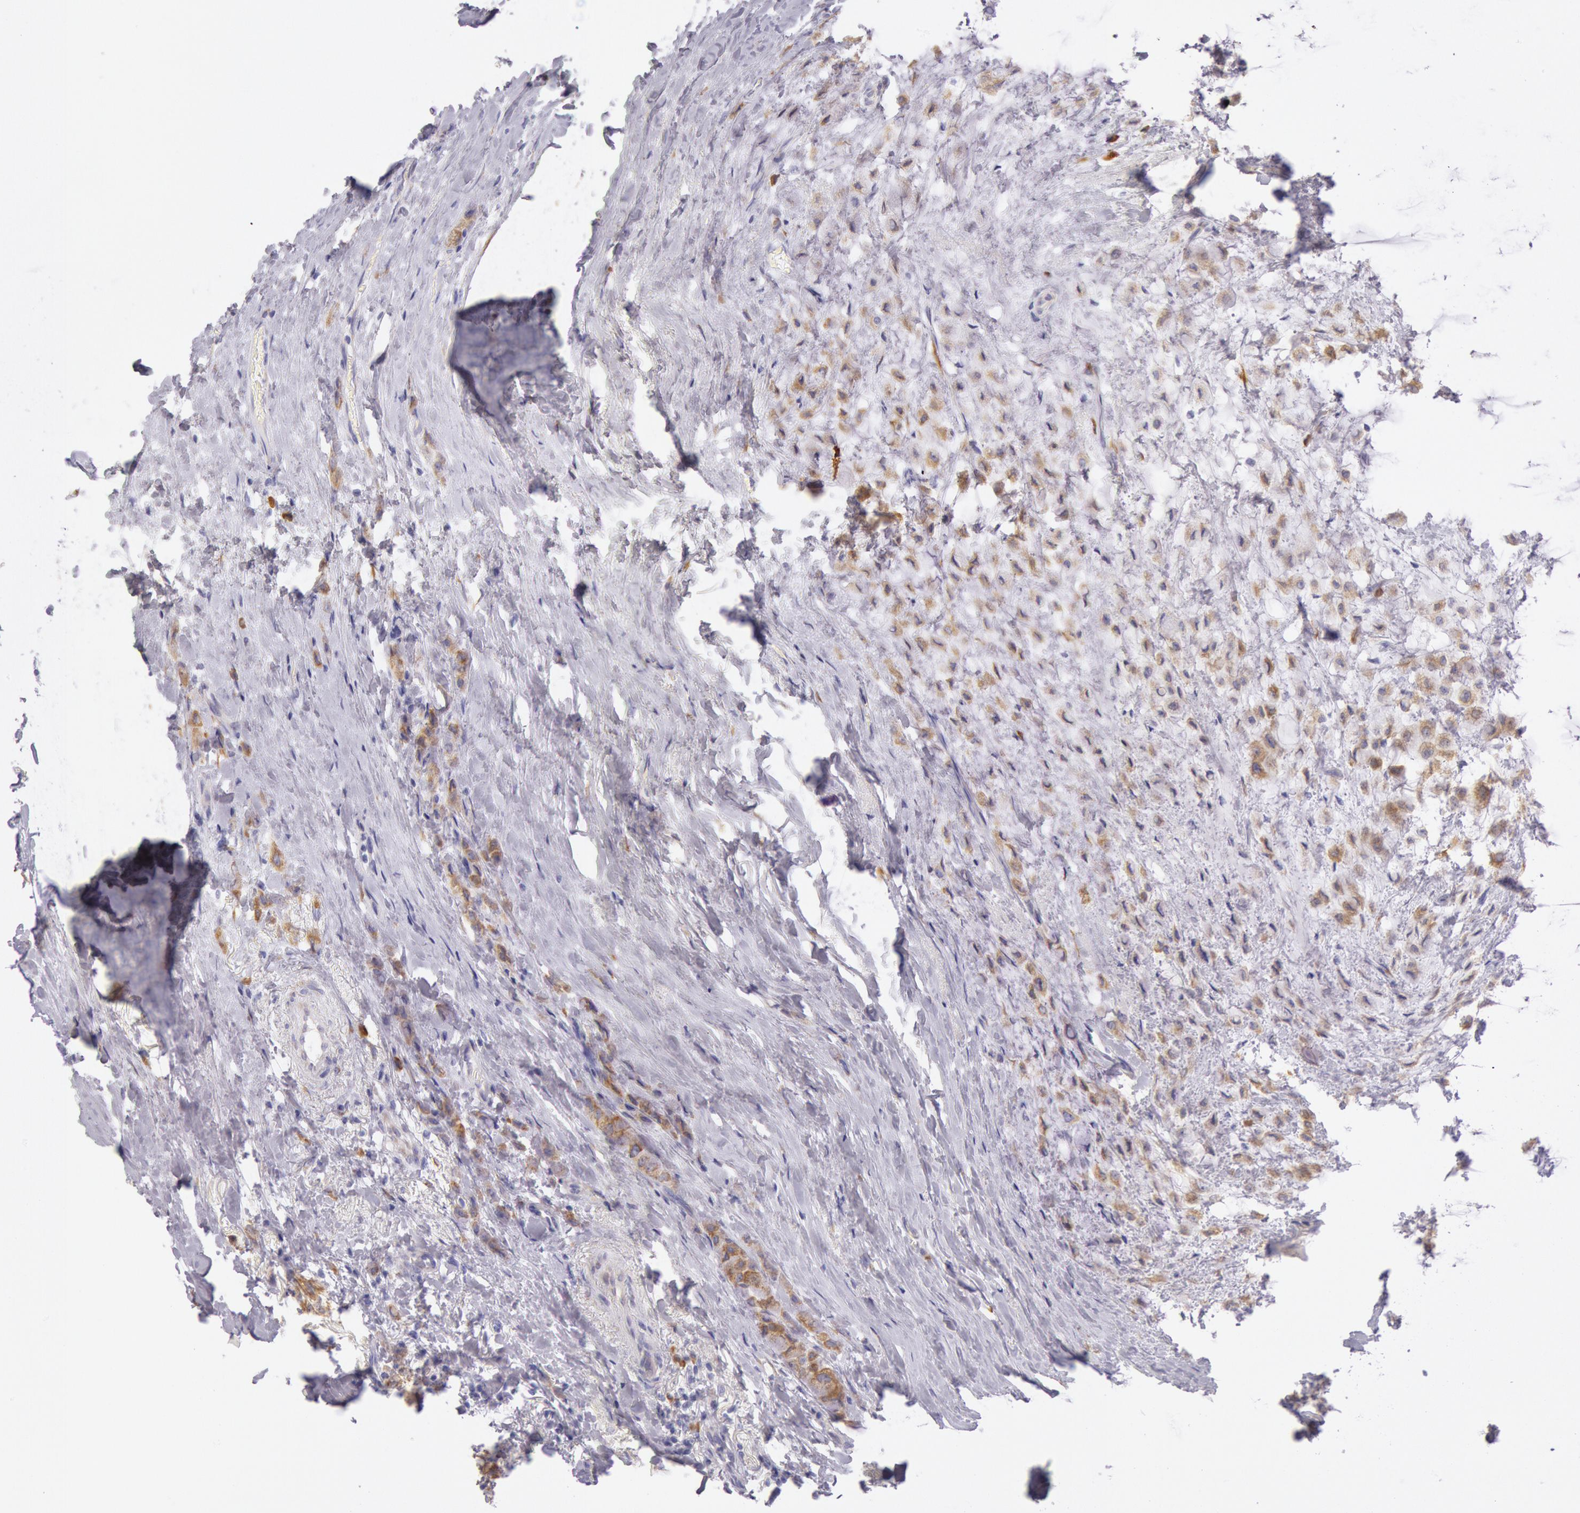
{"staining": {"intensity": "weak", "quantity": "25%-75%", "location": "cytoplasmic/membranous"}, "tissue": "breast cancer", "cell_type": "Tumor cells", "image_type": "cancer", "snomed": [{"axis": "morphology", "description": "Lobular carcinoma"}, {"axis": "topography", "description": "Breast"}], "caption": "Brown immunohistochemical staining in breast cancer (lobular carcinoma) displays weak cytoplasmic/membranous expression in approximately 25%-75% of tumor cells.", "gene": "CIDEB", "patient": {"sex": "female", "age": 85}}